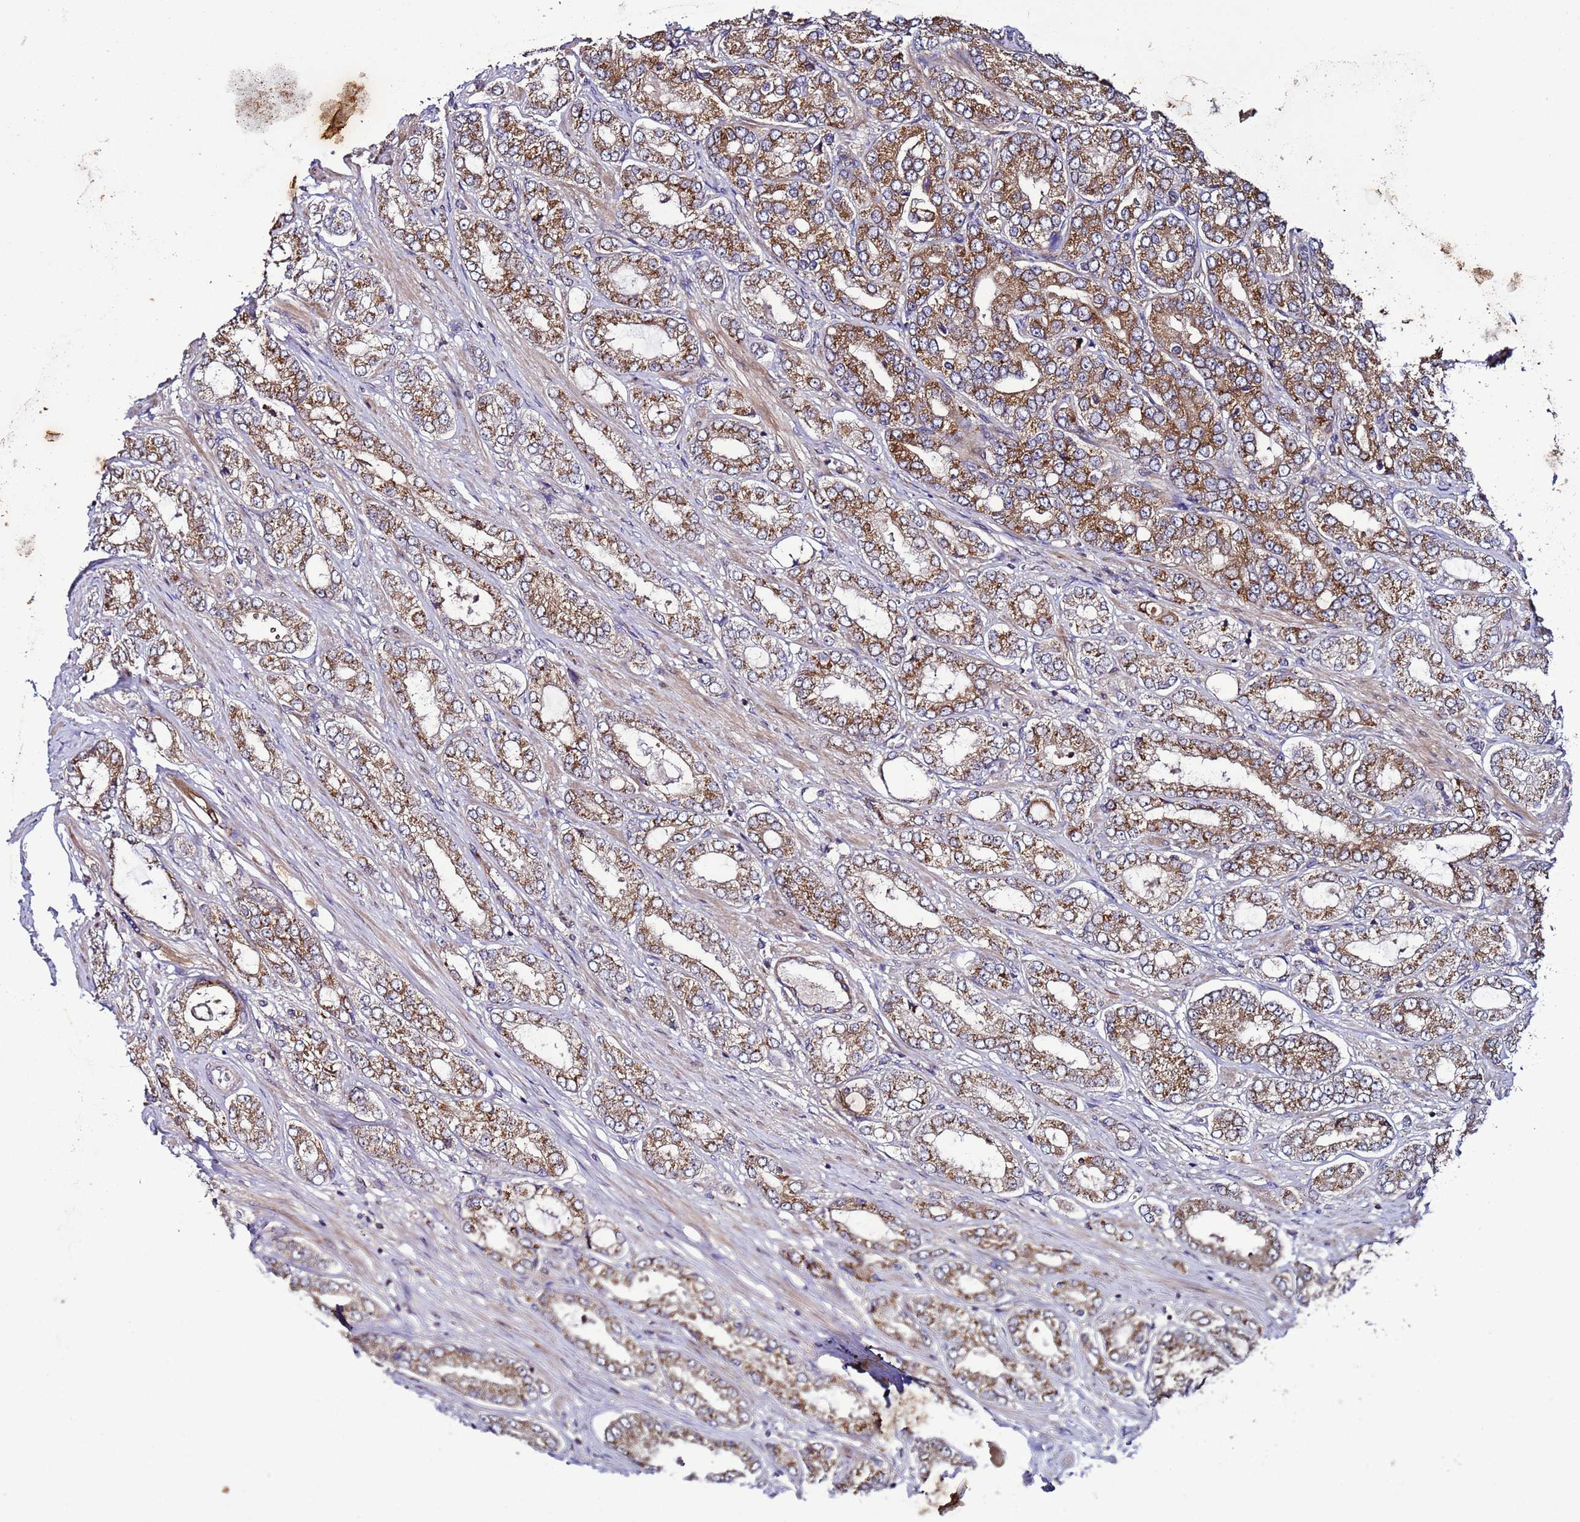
{"staining": {"intensity": "strong", "quantity": ">75%", "location": "cytoplasmic/membranous"}, "tissue": "prostate cancer", "cell_type": "Tumor cells", "image_type": "cancer", "snomed": [{"axis": "morphology", "description": "Adenocarcinoma, High grade"}, {"axis": "topography", "description": "Prostate"}], "caption": "Approximately >75% of tumor cells in human prostate adenocarcinoma (high-grade) reveal strong cytoplasmic/membranous protein staining as visualized by brown immunohistochemical staining.", "gene": "TMEM176B", "patient": {"sex": "male", "age": 68}}